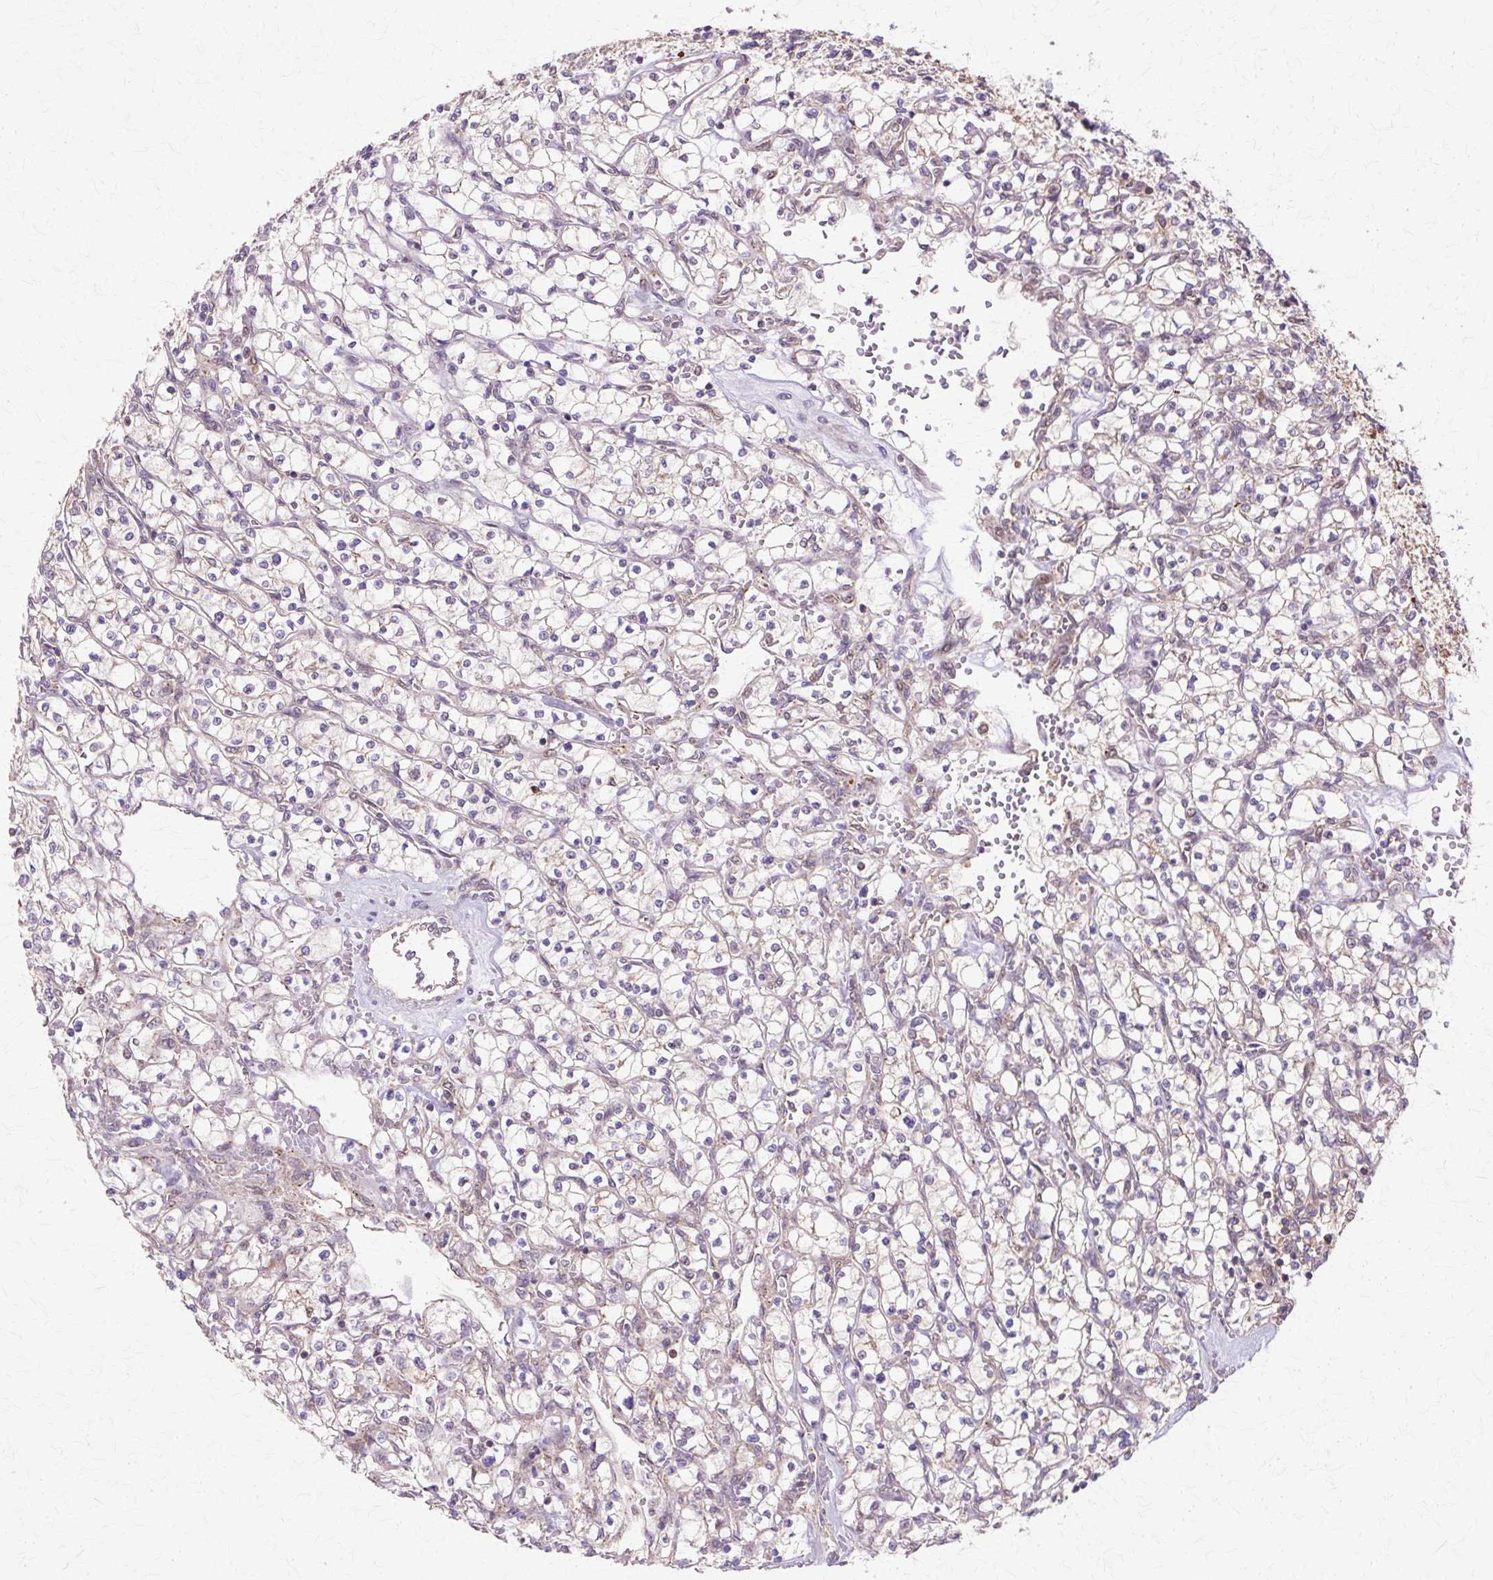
{"staining": {"intensity": "weak", "quantity": "<25%", "location": "cytoplasmic/membranous"}, "tissue": "renal cancer", "cell_type": "Tumor cells", "image_type": "cancer", "snomed": [{"axis": "morphology", "description": "Adenocarcinoma, NOS"}, {"axis": "topography", "description": "Kidney"}], "caption": "Photomicrograph shows no protein staining in tumor cells of renal cancer (adenocarcinoma) tissue.", "gene": "COPB1", "patient": {"sex": "female", "age": 64}}